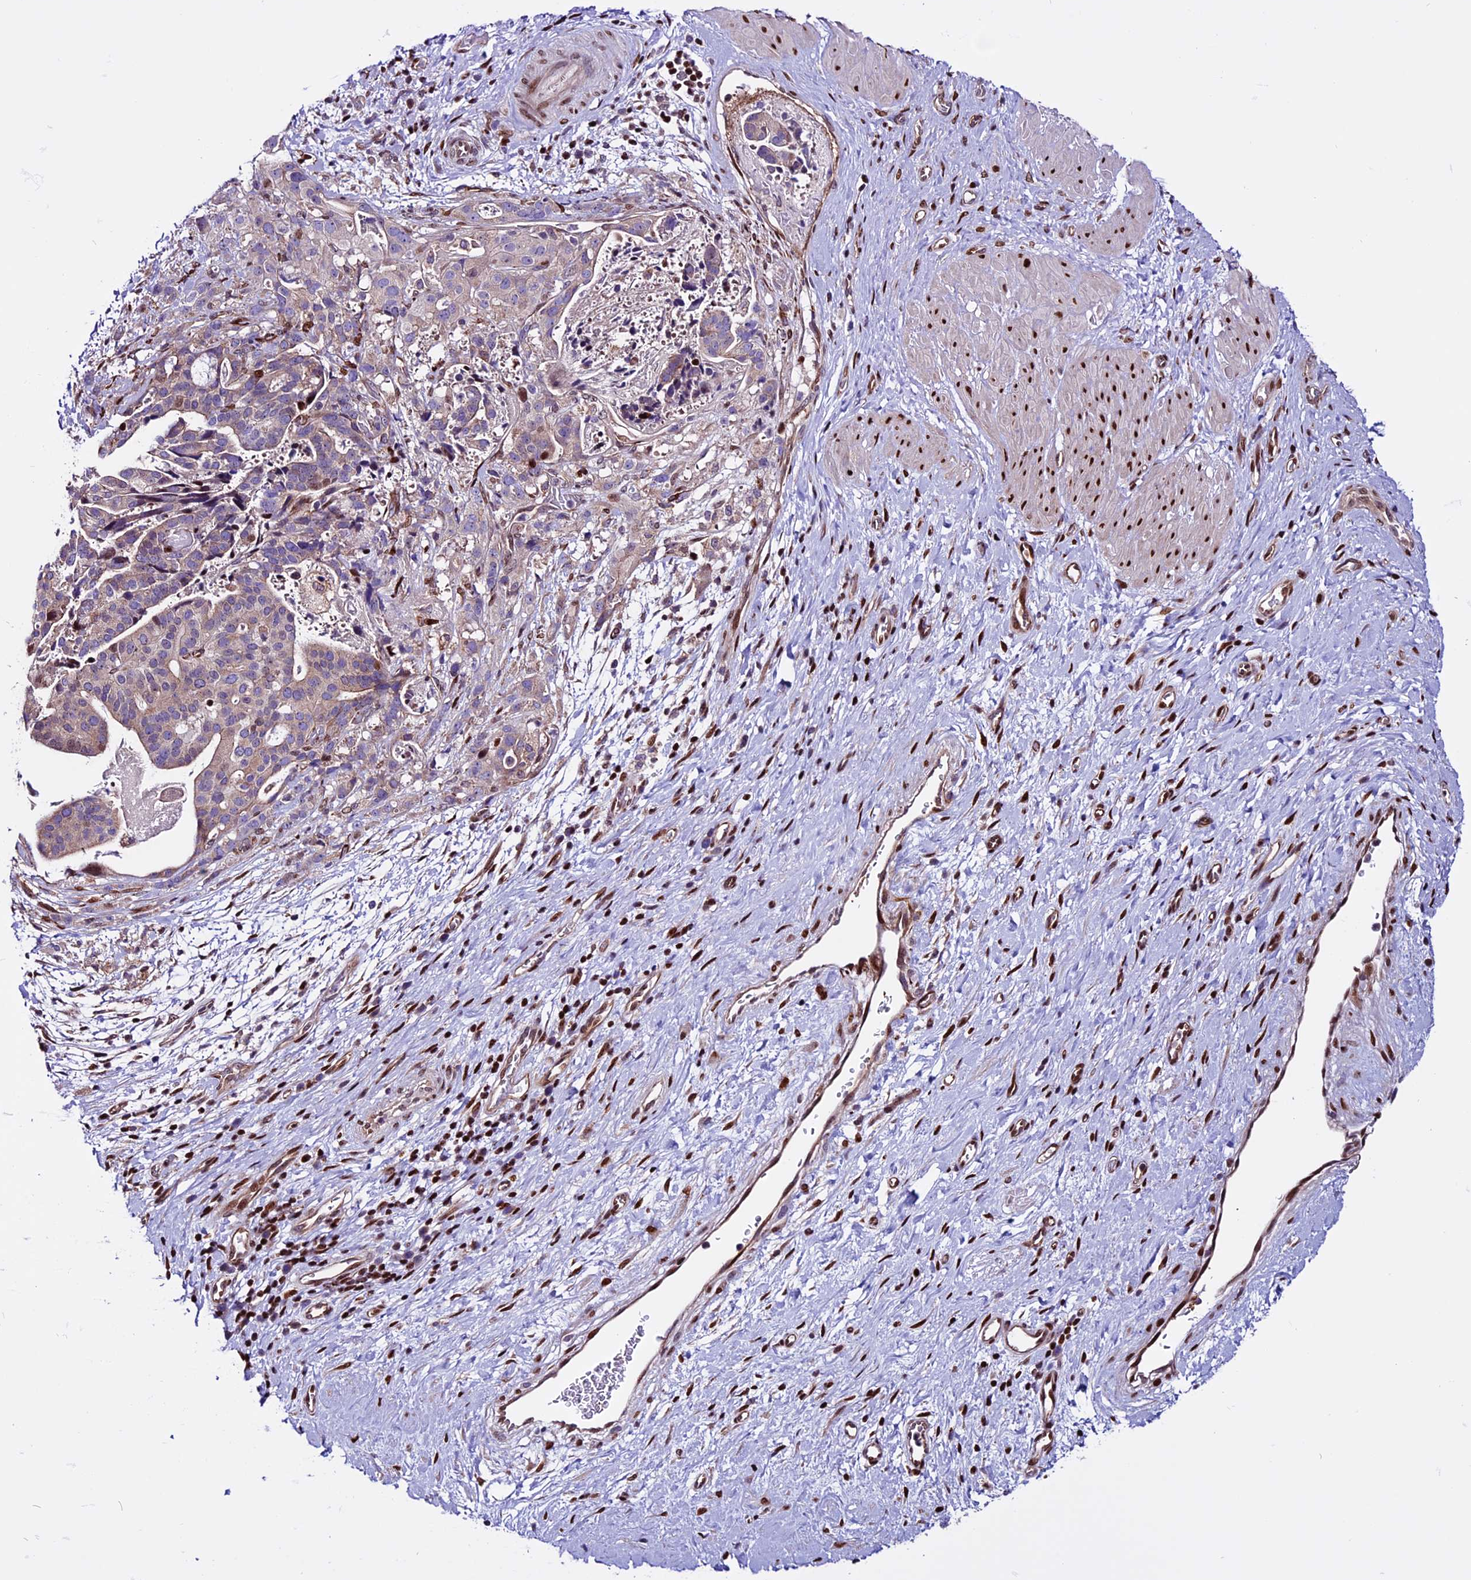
{"staining": {"intensity": "negative", "quantity": "none", "location": "none"}, "tissue": "stomach cancer", "cell_type": "Tumor cells", "image_type": "cancer", "snomed": [{"axis": "morphology", "description": "Adenocarcinoma, NOS"}, {"axis": "topography", "description": "Stomach"}], "caption": "Immunohistochemistry of human stomach cancer displays no staining in tumor cells.", "gene": "RINL", "patient": {"sex": "male", "age": 48}}